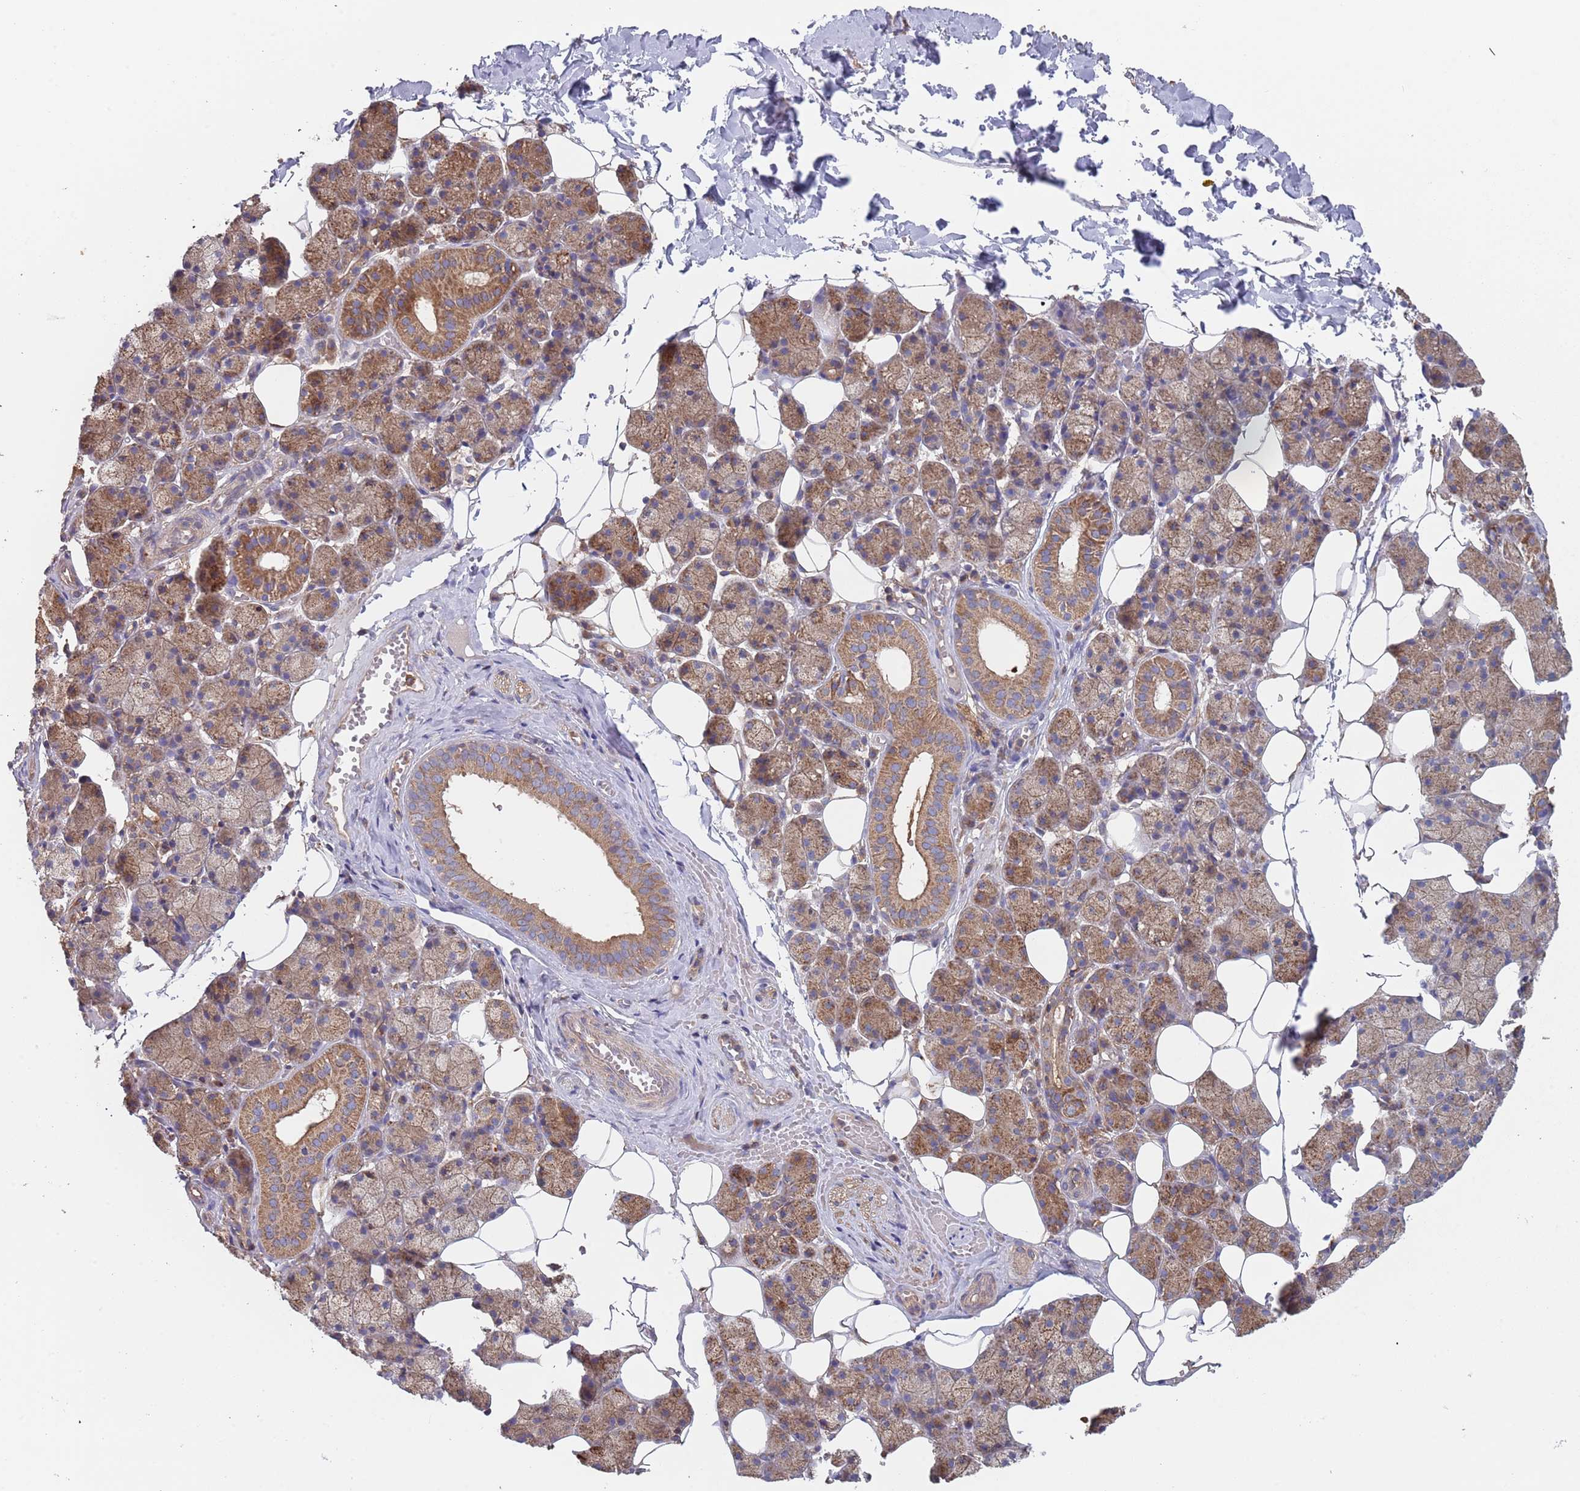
{"staining": {"intensity": "moderate", "quantity": ">75%", "location": "cytoplasmic/membranous"}, "tissue": "salivary gland", "cell_type": "Glandular cells", "image_type": "normal", "snomed": [{"axis": "morphology", "description": "Normal tissue, NOS"}, {"axis": "topography", "description": "Salivary gland"}], "caption": "An immunohistochemistry (IHC) image of normal tissue is shown. Protein staining in brown highlights moderate cytoplasmic/membranous positivity in salivary gland within glandular cells.", "gene": "GDI1", "patient": {"sex": "female", "age": 33}}